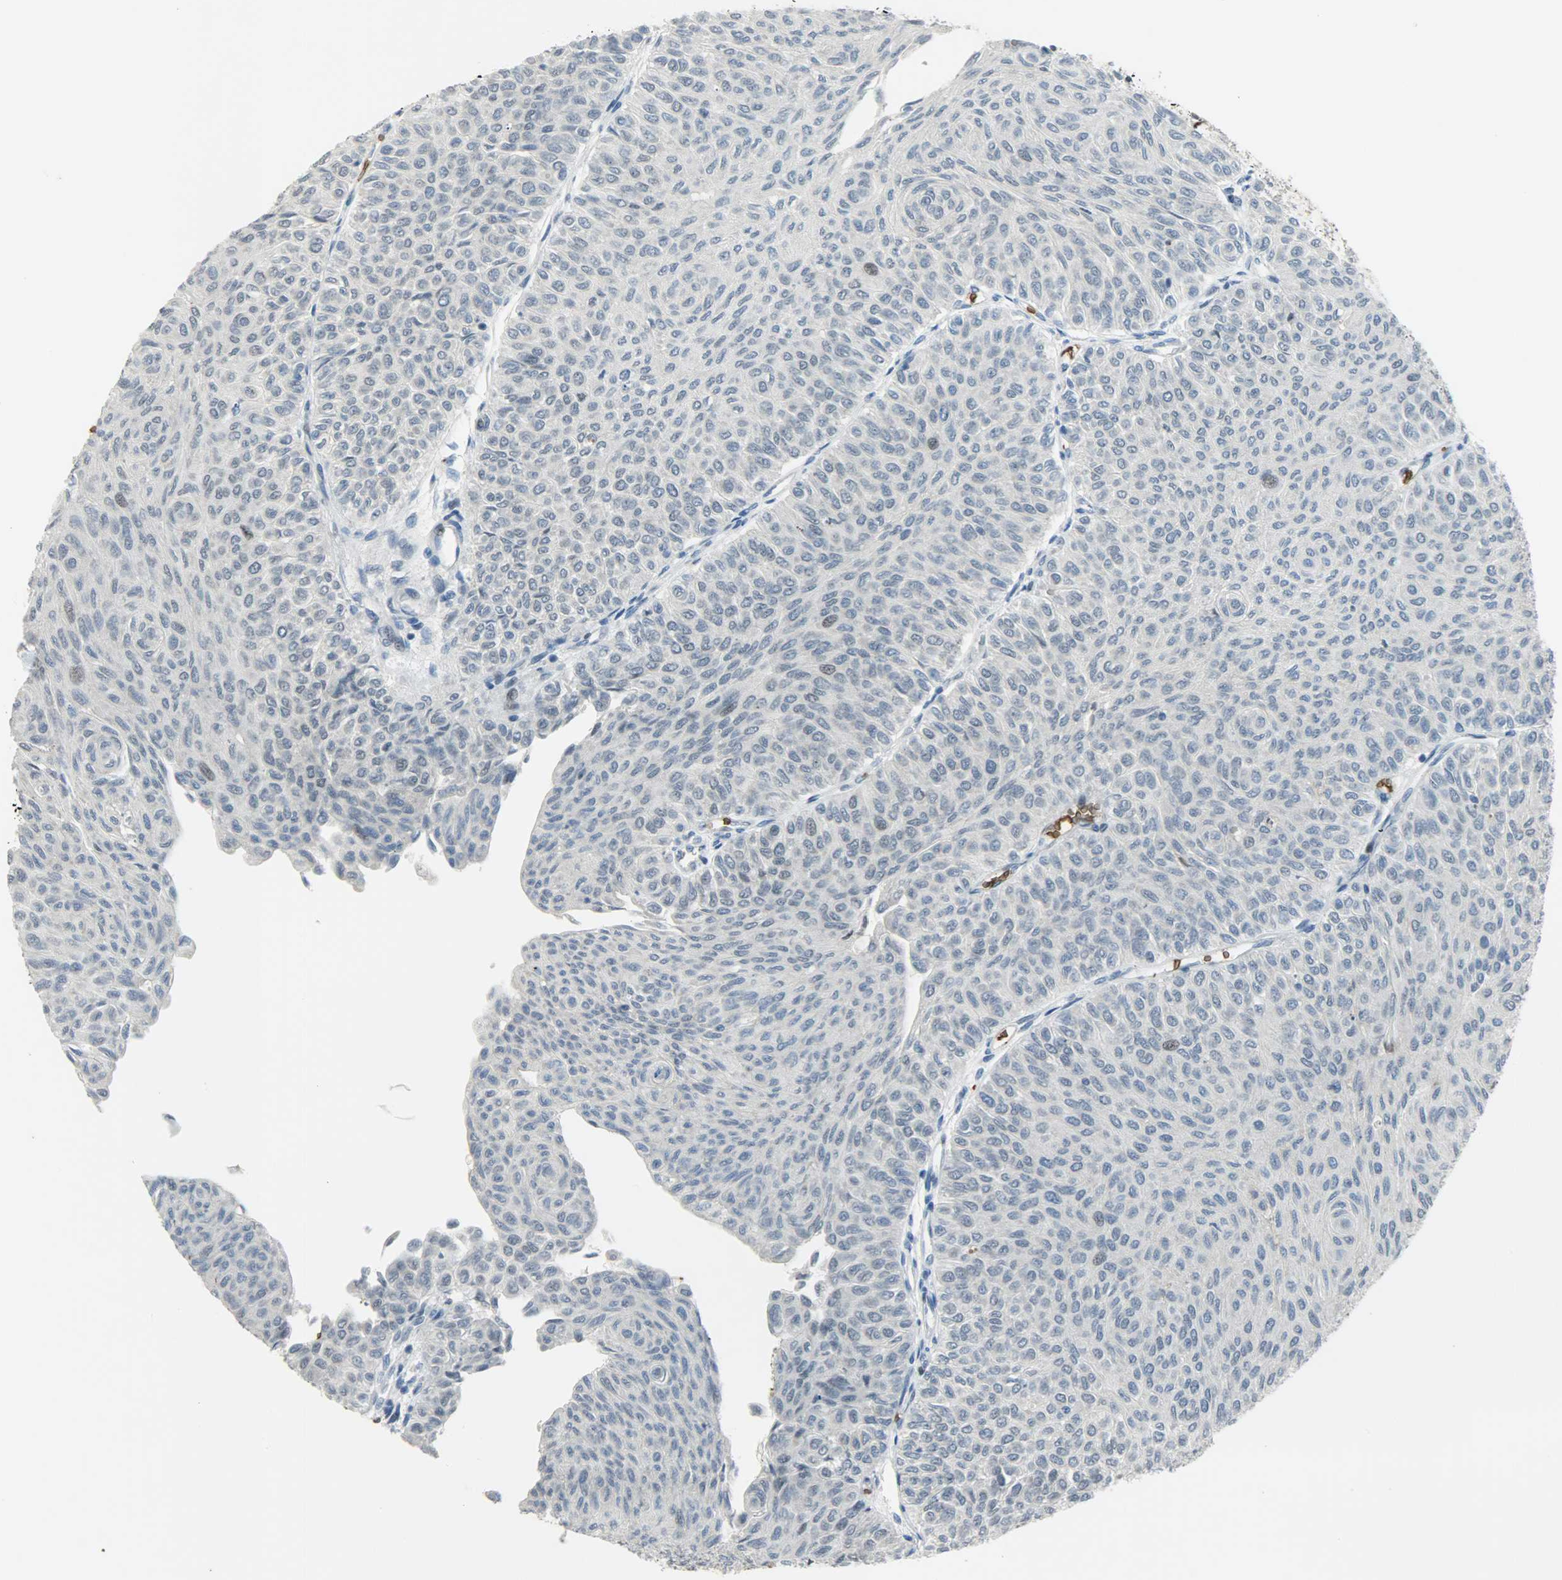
{"staining": {"intensity": "moderate", "quantity": "<25%", "location": "nuclear"}, "tissue": "urothelial cancer", "cell_type": "Tumor cells", "image_type": "cancer", "snomed": [{"axis": "morphology", "description": "Urothelial carcinoma, Low grade"}, {"axis": "topography", "description": "Urinary bladder"}], "caption": "About <25% of tumor cells in human urothelial cancer reveal moderate nuclear protein staining as visualized by brown immunohistochemical staining.", "gene": "SNAI1", "patient": {"sex": "male", "age": 78}}